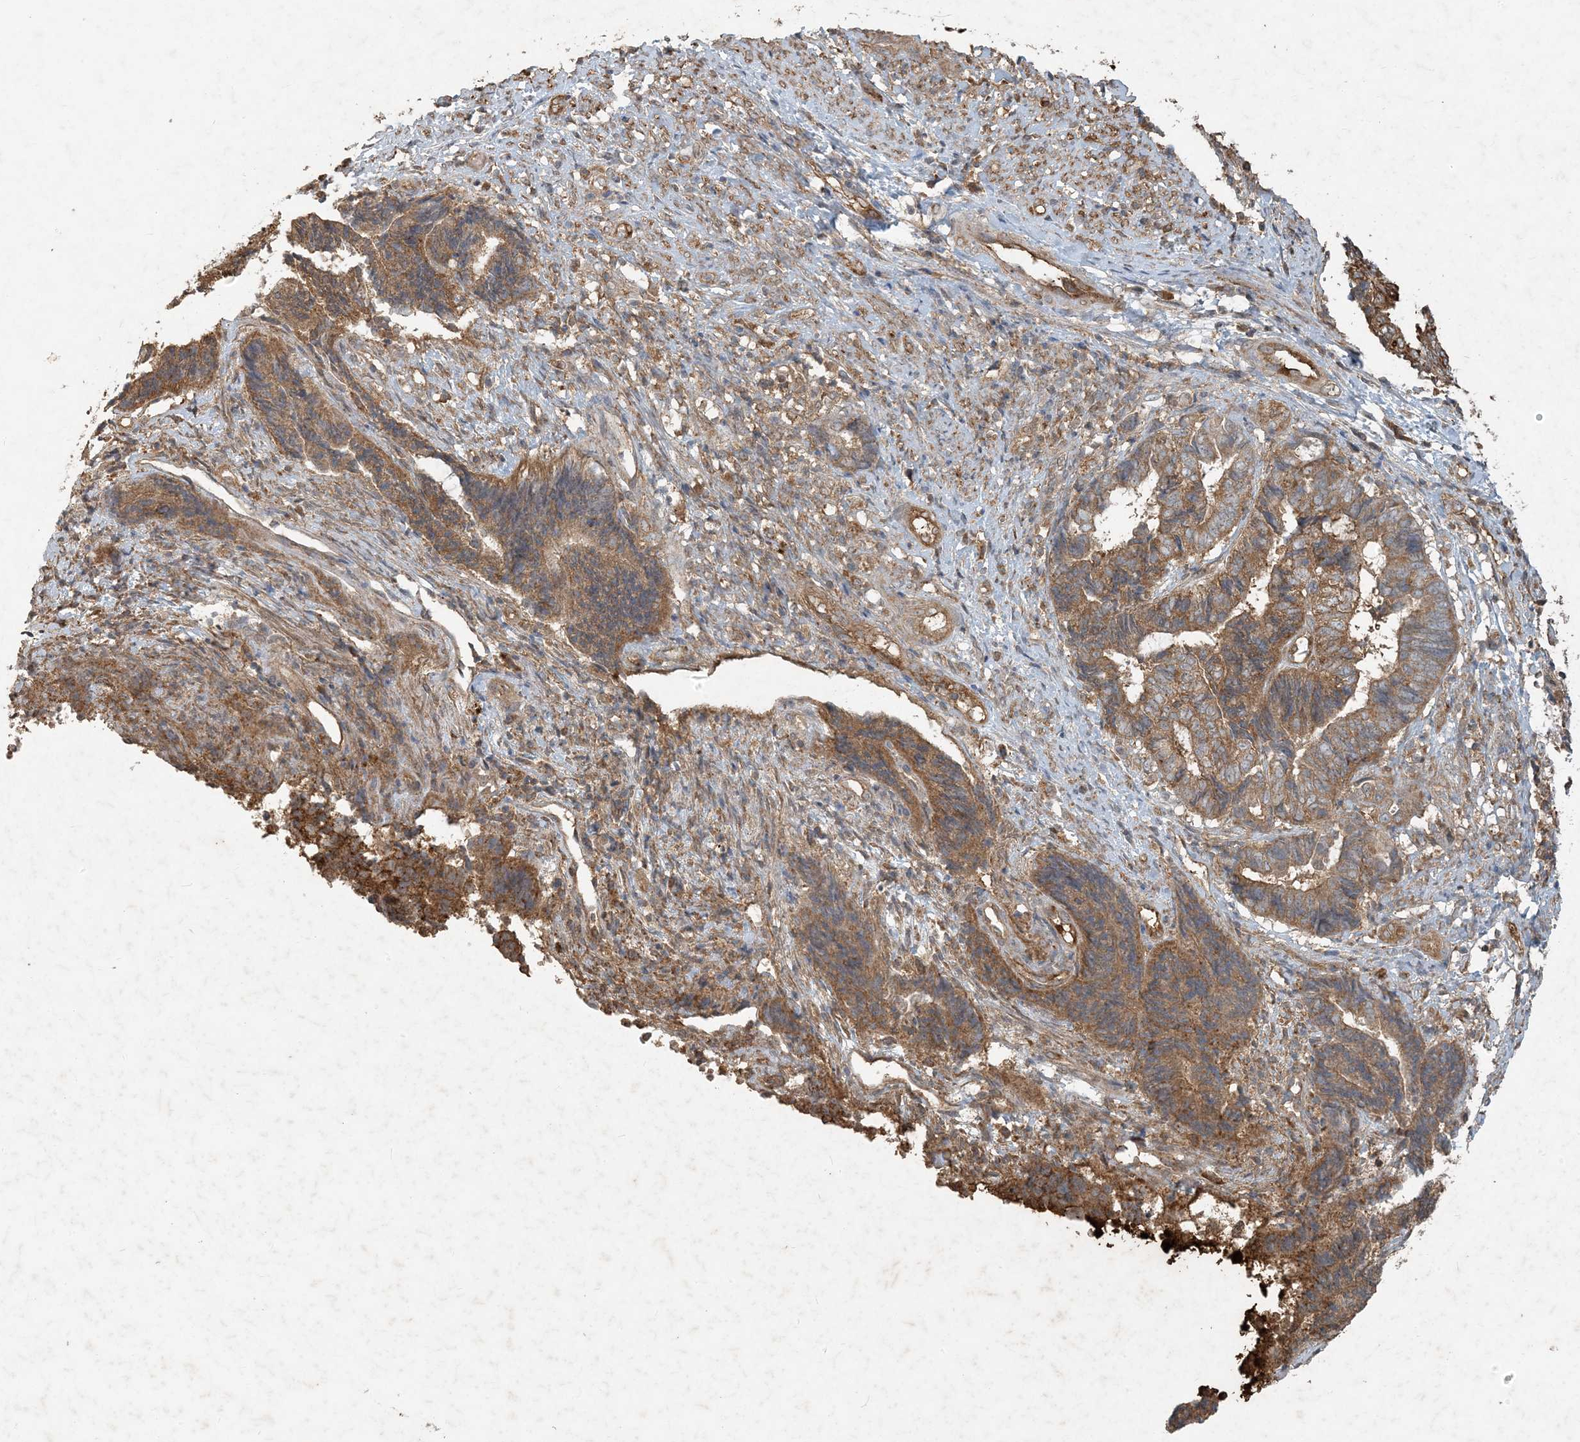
{"staining": {"intensity": "moderate", "quantity": ">75%", "location": "cytoplasmic/membranous"}, "tissue": "endometrial cancer", "cell_type": "Tumor cells", "image_type": "cancer", "snomed": [{"axis": "morphology", "description": "Adenocarcinoma, NOS"}, {"axis": "topography", "description": "Uterus"}, {"axis": "topography", "description": "Endometrium"}], "caption": "A brown stain labels moderate cytoplasmic/membranous expression of a protein in adenocarcinoma (endometrial) tumor cells.", "gene": "MCOLN1", "patient": {"sex": "female", "age": 70}}